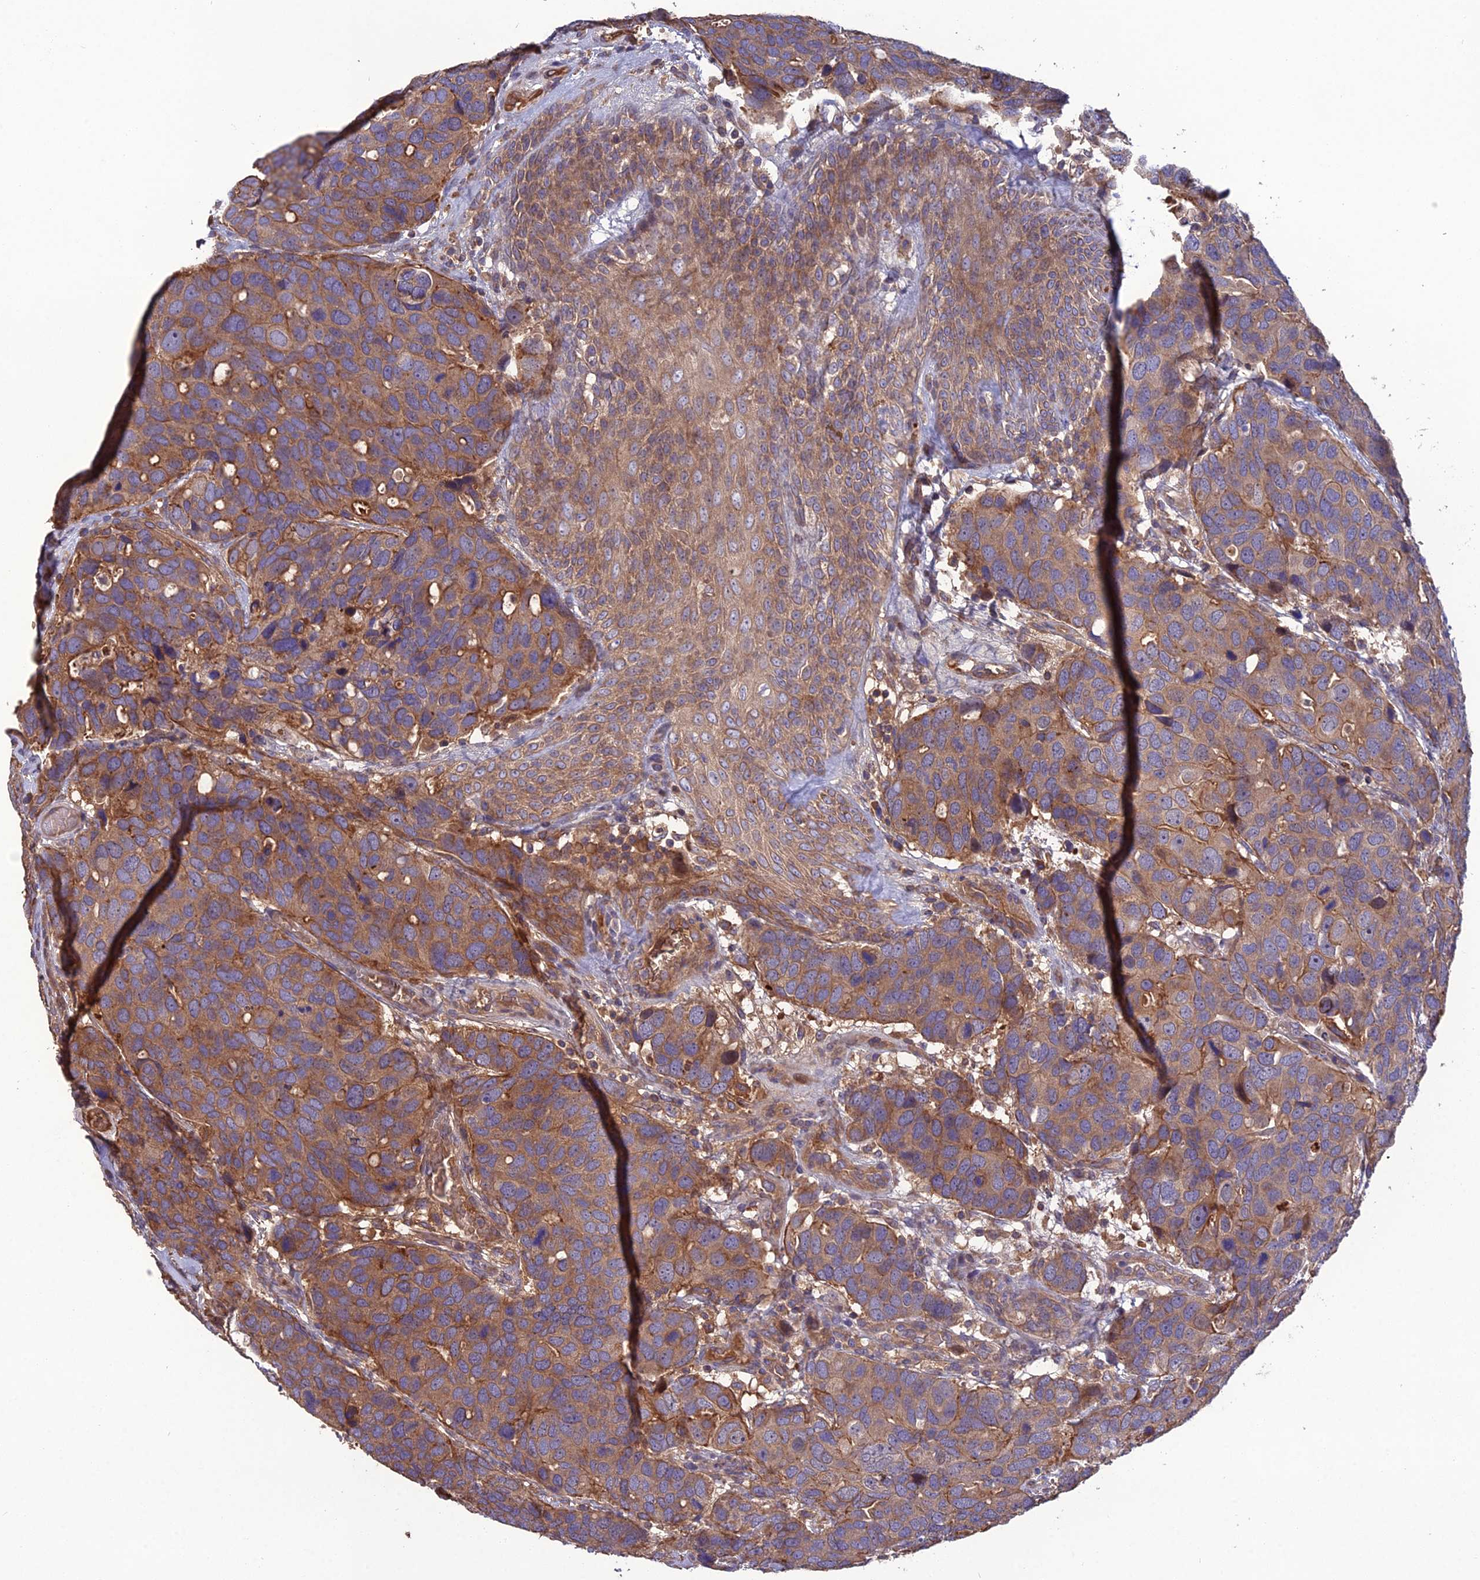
{"staining": {"intensity": "moderate", "quantity": ">75%", "location": "cytoplasmic/membranous"}, "tissue": "breast cancer", "cell_type": "Tumor cells", "image_type": "cancer", "snomed": [{"axis": "morphology", "description": "Duct carcinoma"}, {"axis": "topography", "description": "Breast"}], "caption": "Protein staining of intraductal carcinoma (breast) tissue reveals moderate cytoplasmic/membranous positivity in approximately >75% of tumor cells. (DAB IHC, brown staining for protein, blue staining for nuclei).", "gene": "GALR2", "patient": {"sex": "female", "age": 83}}